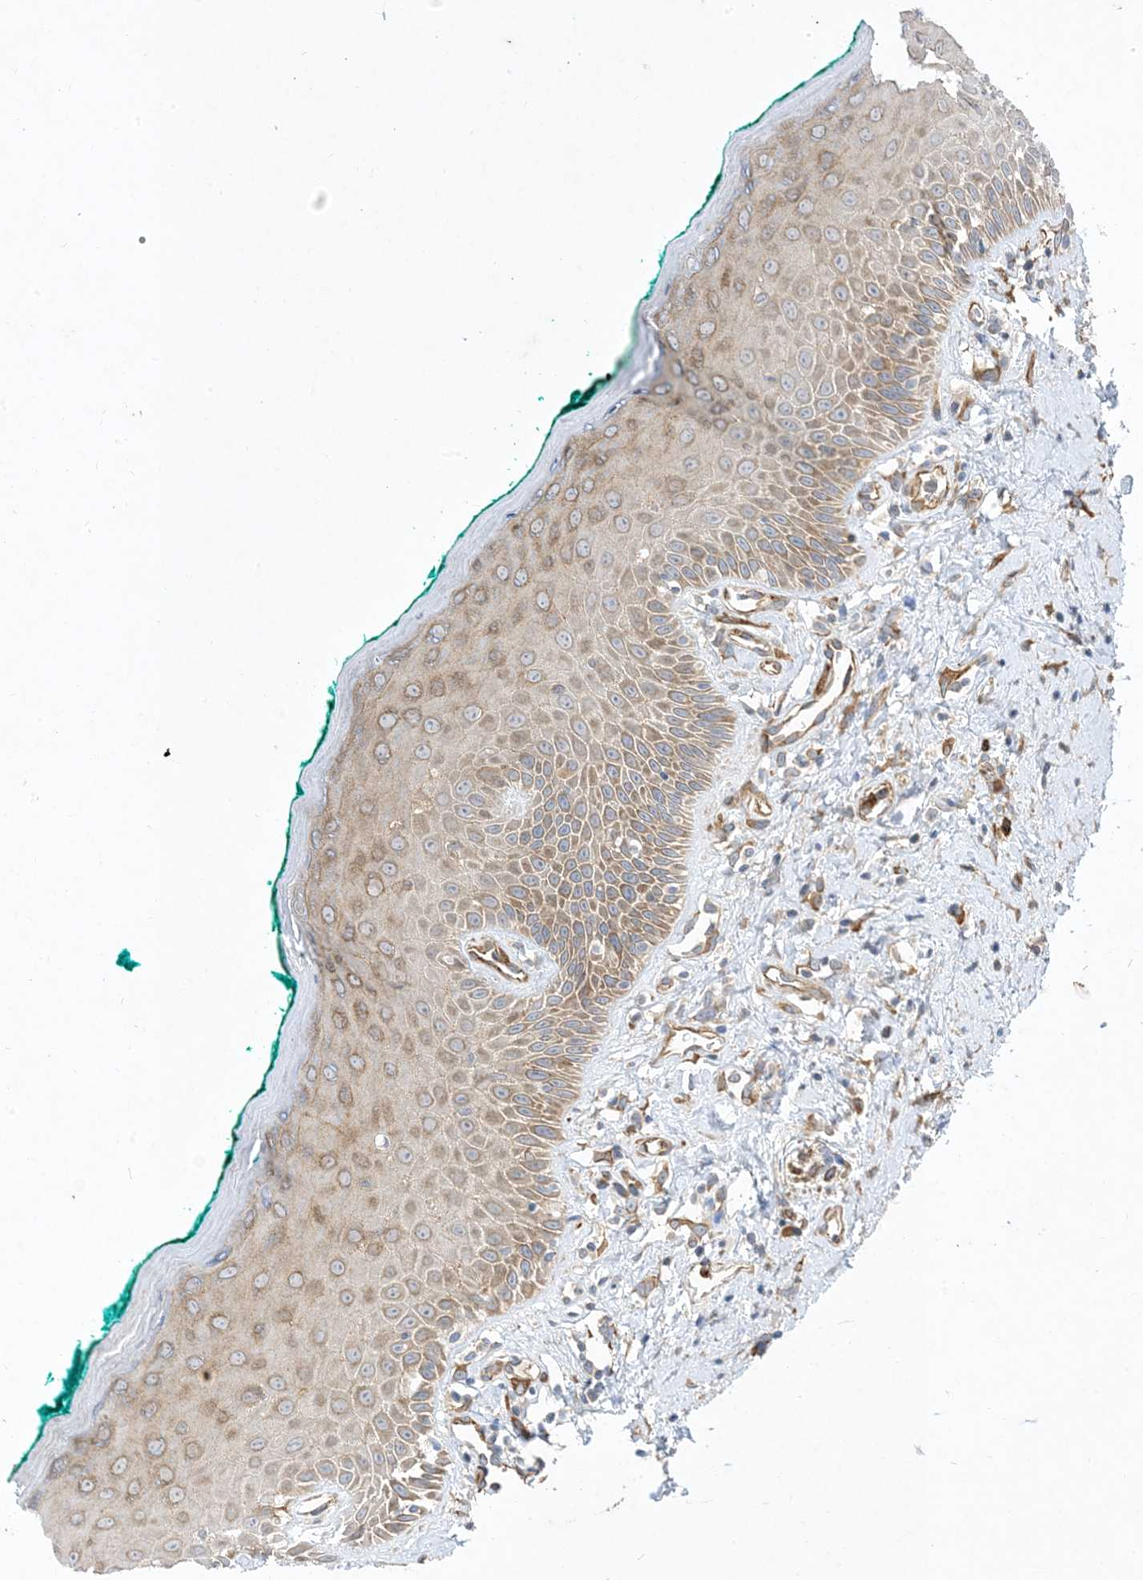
{"staining": {"intensity": "moderate", "quantity": ">75%", "location": "cytoplasmic/membranous"}, "tissue": "oral mucosa", "cell_type": "Squamous epithelial cells", "image_type": "normal", "snomed": [{"axis": "morphology", "description": "Normal tissue, NOS"}, {"axis": "topography", "description": "Oral tissue"}], "caption": "Approximately >75% of squamous epithelial cells in benign human oral mucosa demonstrate moderate cytoplasmic/membranous protein positivity as visualized by brown immunohistochemical staining.", "gene": "OTOP1", "patient": {"sex": "female", "age": 70}}